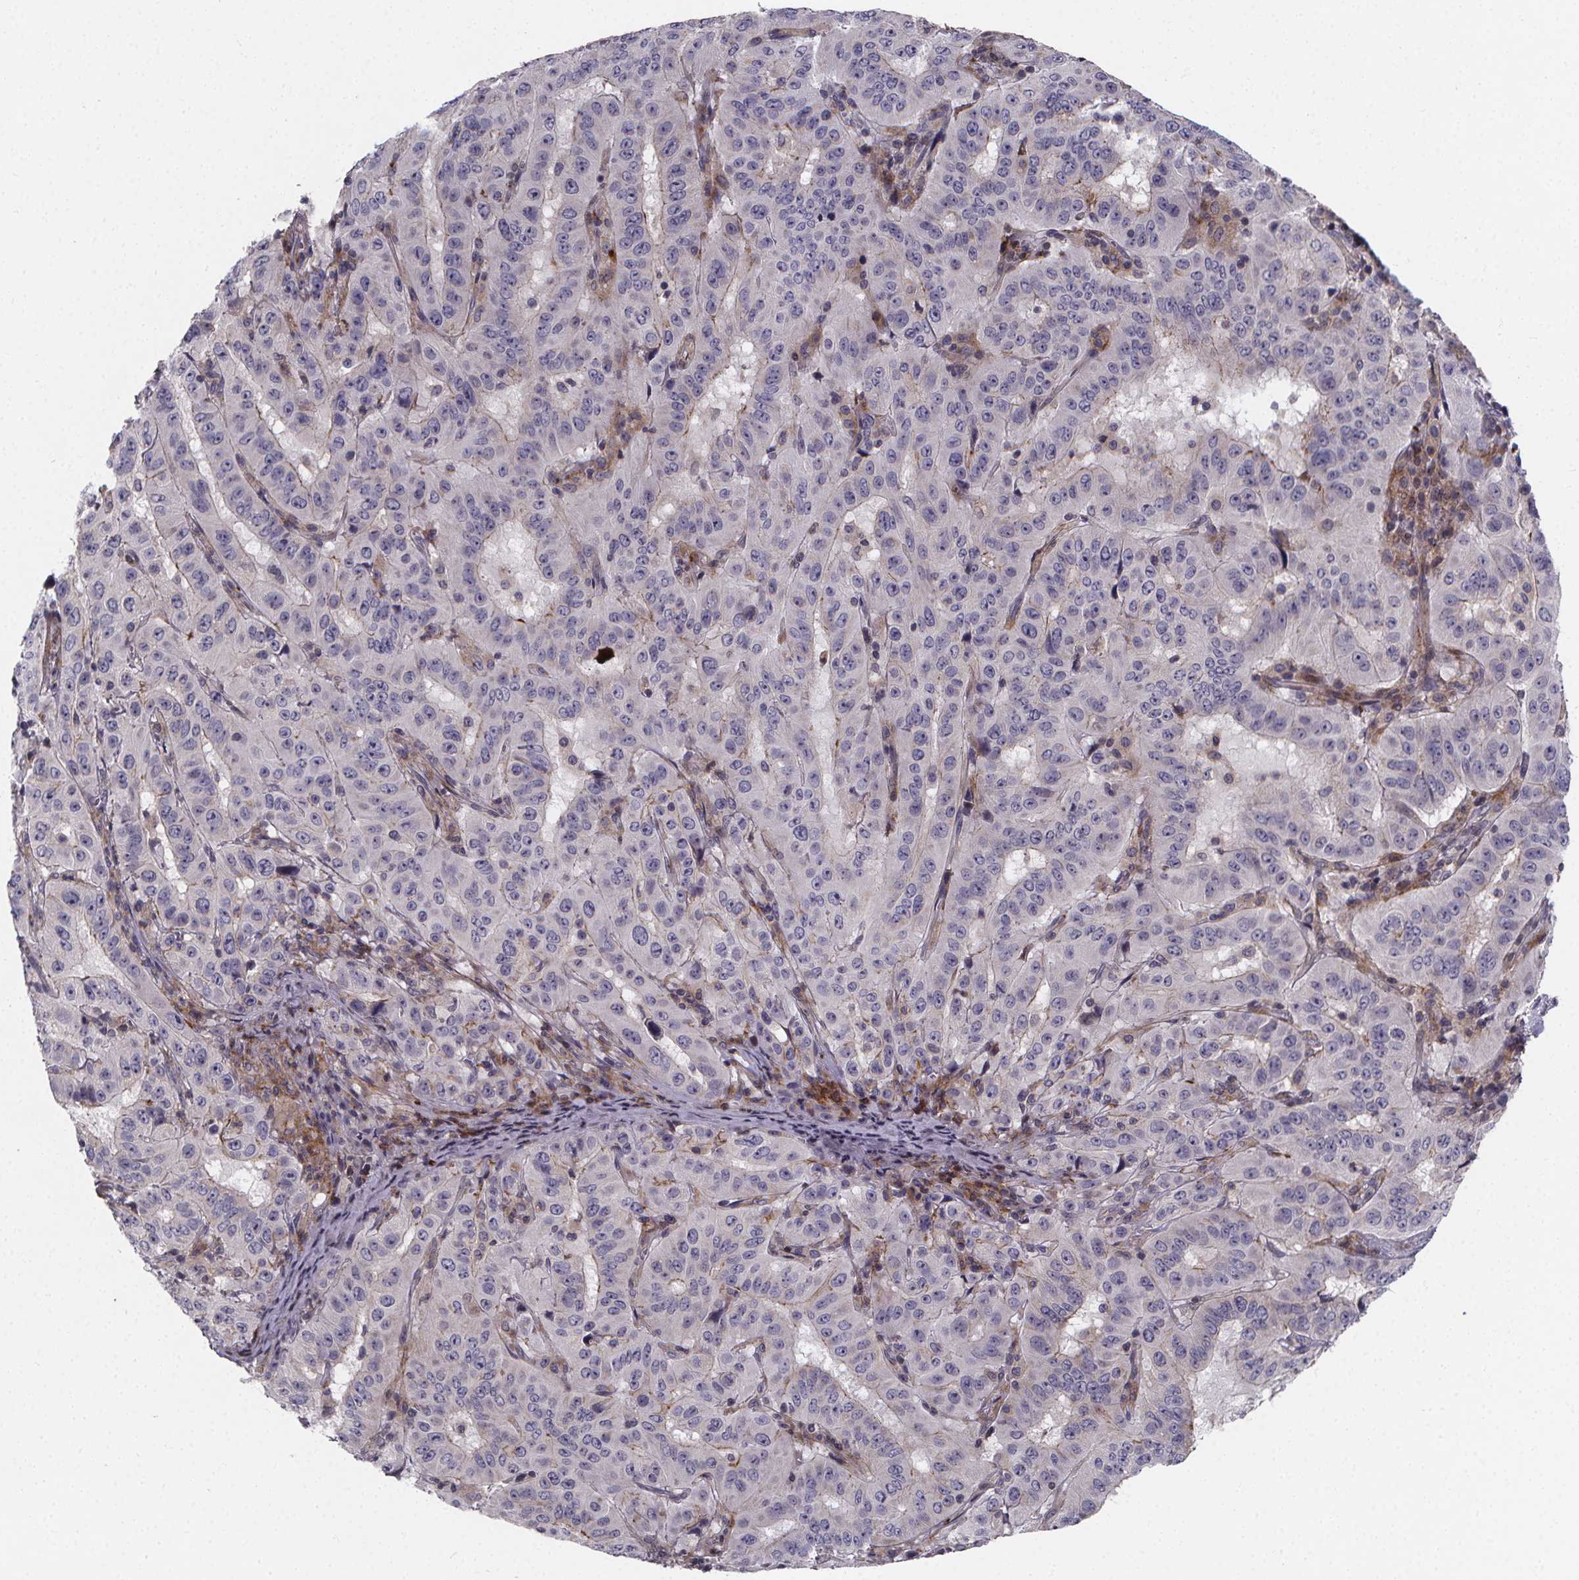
{"staining": {"intensity": "negative", "quantity": "none", "location": "none"}, "tissue": "pancreatic cancer", "cell_type": "Tumor cells", "image_type": "cancer", "snomed": [{"axis": "morphology", "description": "Adenocarcinoma, NOS"}, {"axis": "topography", "description": "Pancreas"}], "caption": "Immunohistochemistry photomicrograph of human pancreatic cancer (adenocarcinoma) stained for a protein (brown), which exhibits no positivity in tumor cells.", "gene": "FBXW2", "patient": {"sex": "male", "age": 63}}